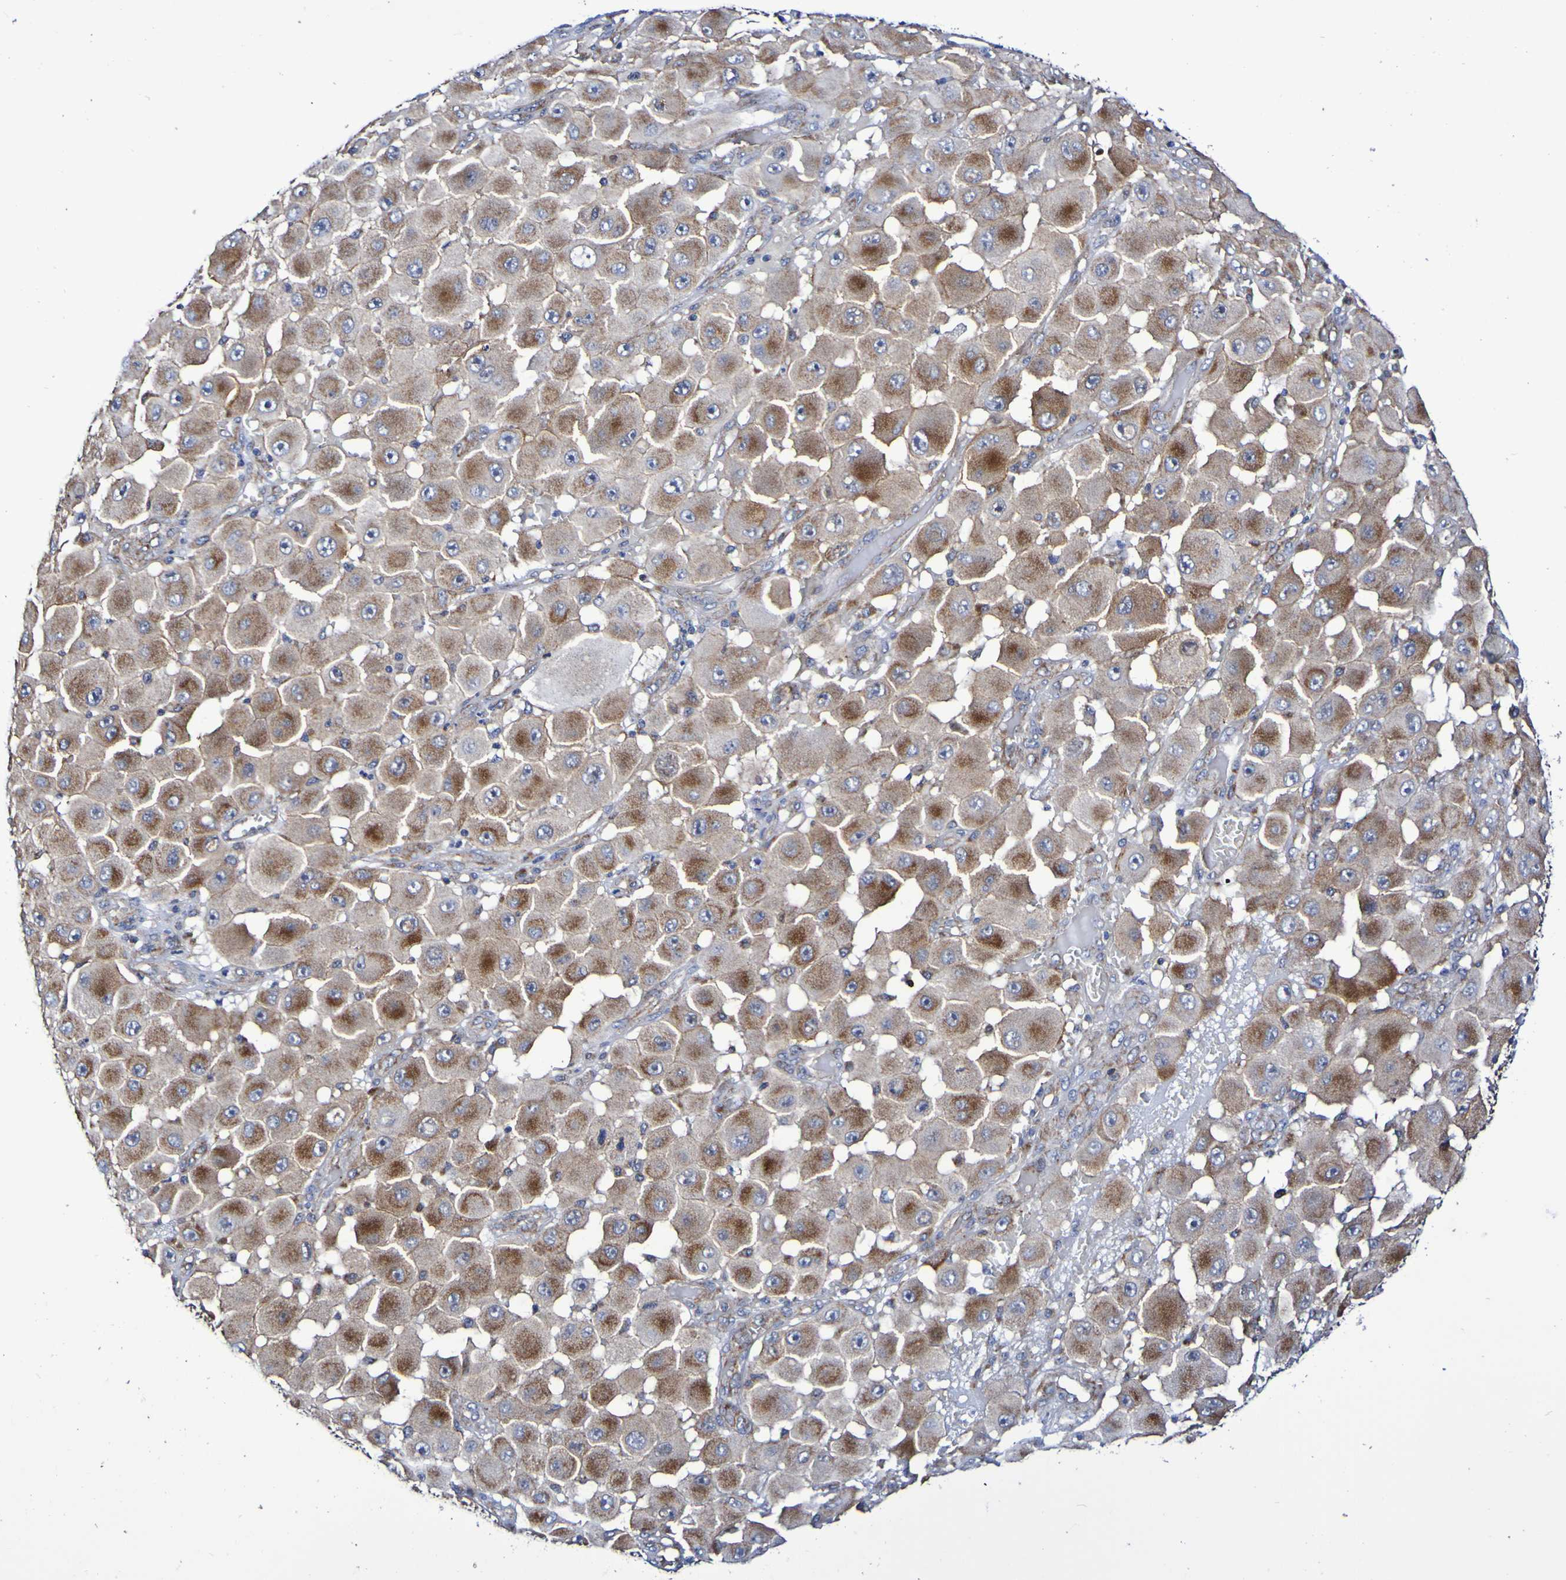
{"staining": {"intensity": "moderate", "quantity": ">75%", "location": "cytoplasmic/membranous"}, "tissue": "melanoma", "cell_type": "Tumor cells", "image_type": "cancer", "snomed": [{"axis": "morphology", "description": "Malignant melanoma, NOS"}, {"axis": "topography", "description": "Skin"}], "caption": "This micrograph shows IHC staining of human malignant melanoma, with medium moderate cytoplasmic/membranous positivity in approximately >75% of tumor cells.", "gene": "GJB1", "patient": {"sex": "female", "age": 81}}